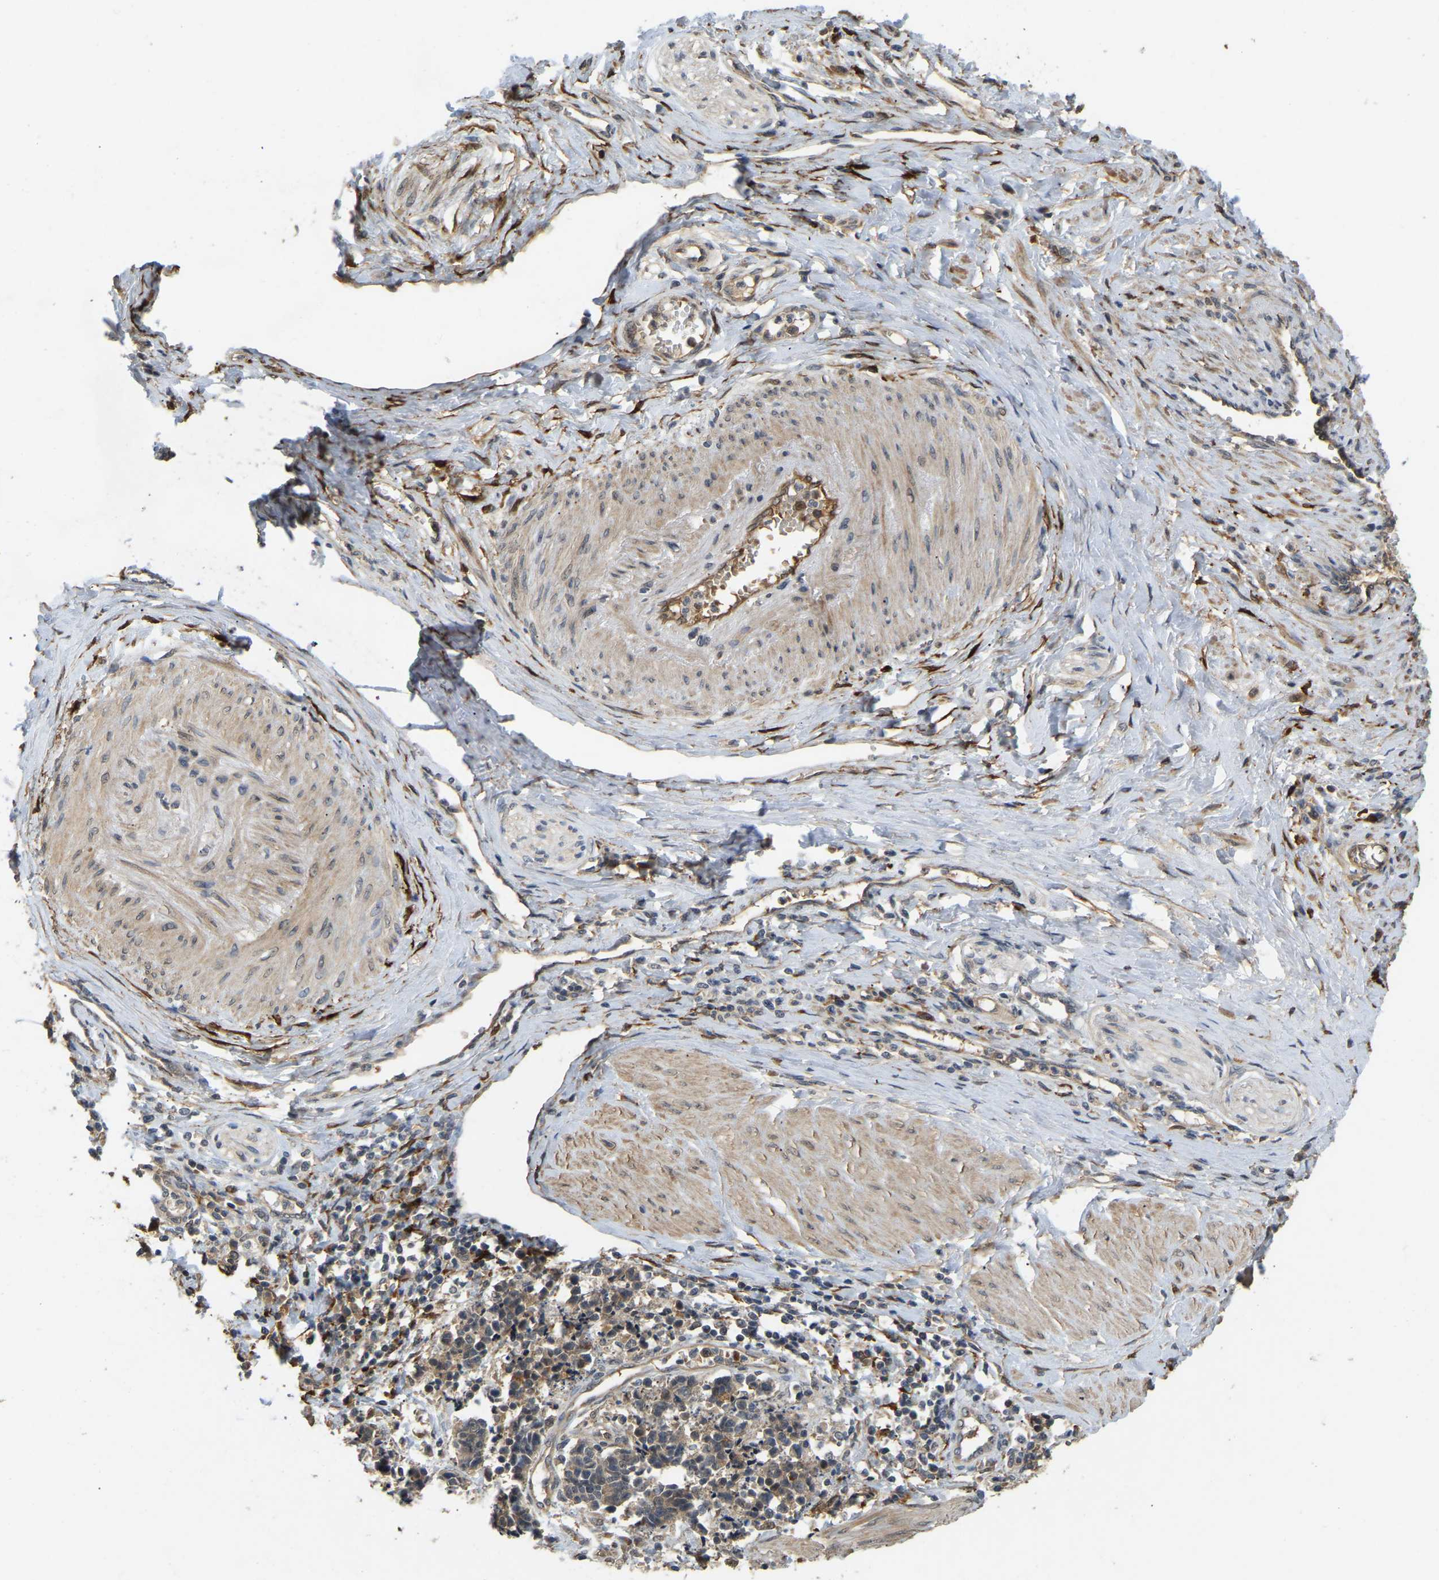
{"staining": {"intensity": "weak", "quantity": ">75%", "location": "cytoplasmic/membranous"}, "tissue": "cervical cancer", "cell_type": "Tumor cells", "image_type": "cancer", "snomed": [{"axis": "morphology", "description": "Squamous cell carcinoma, NOS"}, {"axis": "topography", "description": "Cervix"}], "caption": "IHC (DAB (3,3'-diaminobenzidine)) staining of human cervical cancer (squamous cell carcinoma) displays weak cytoplasmic/membranous protein expression in about >75% of tumor cells.", "gene": "LIMK2", "patient": {"sex": "female", "age": 35}}